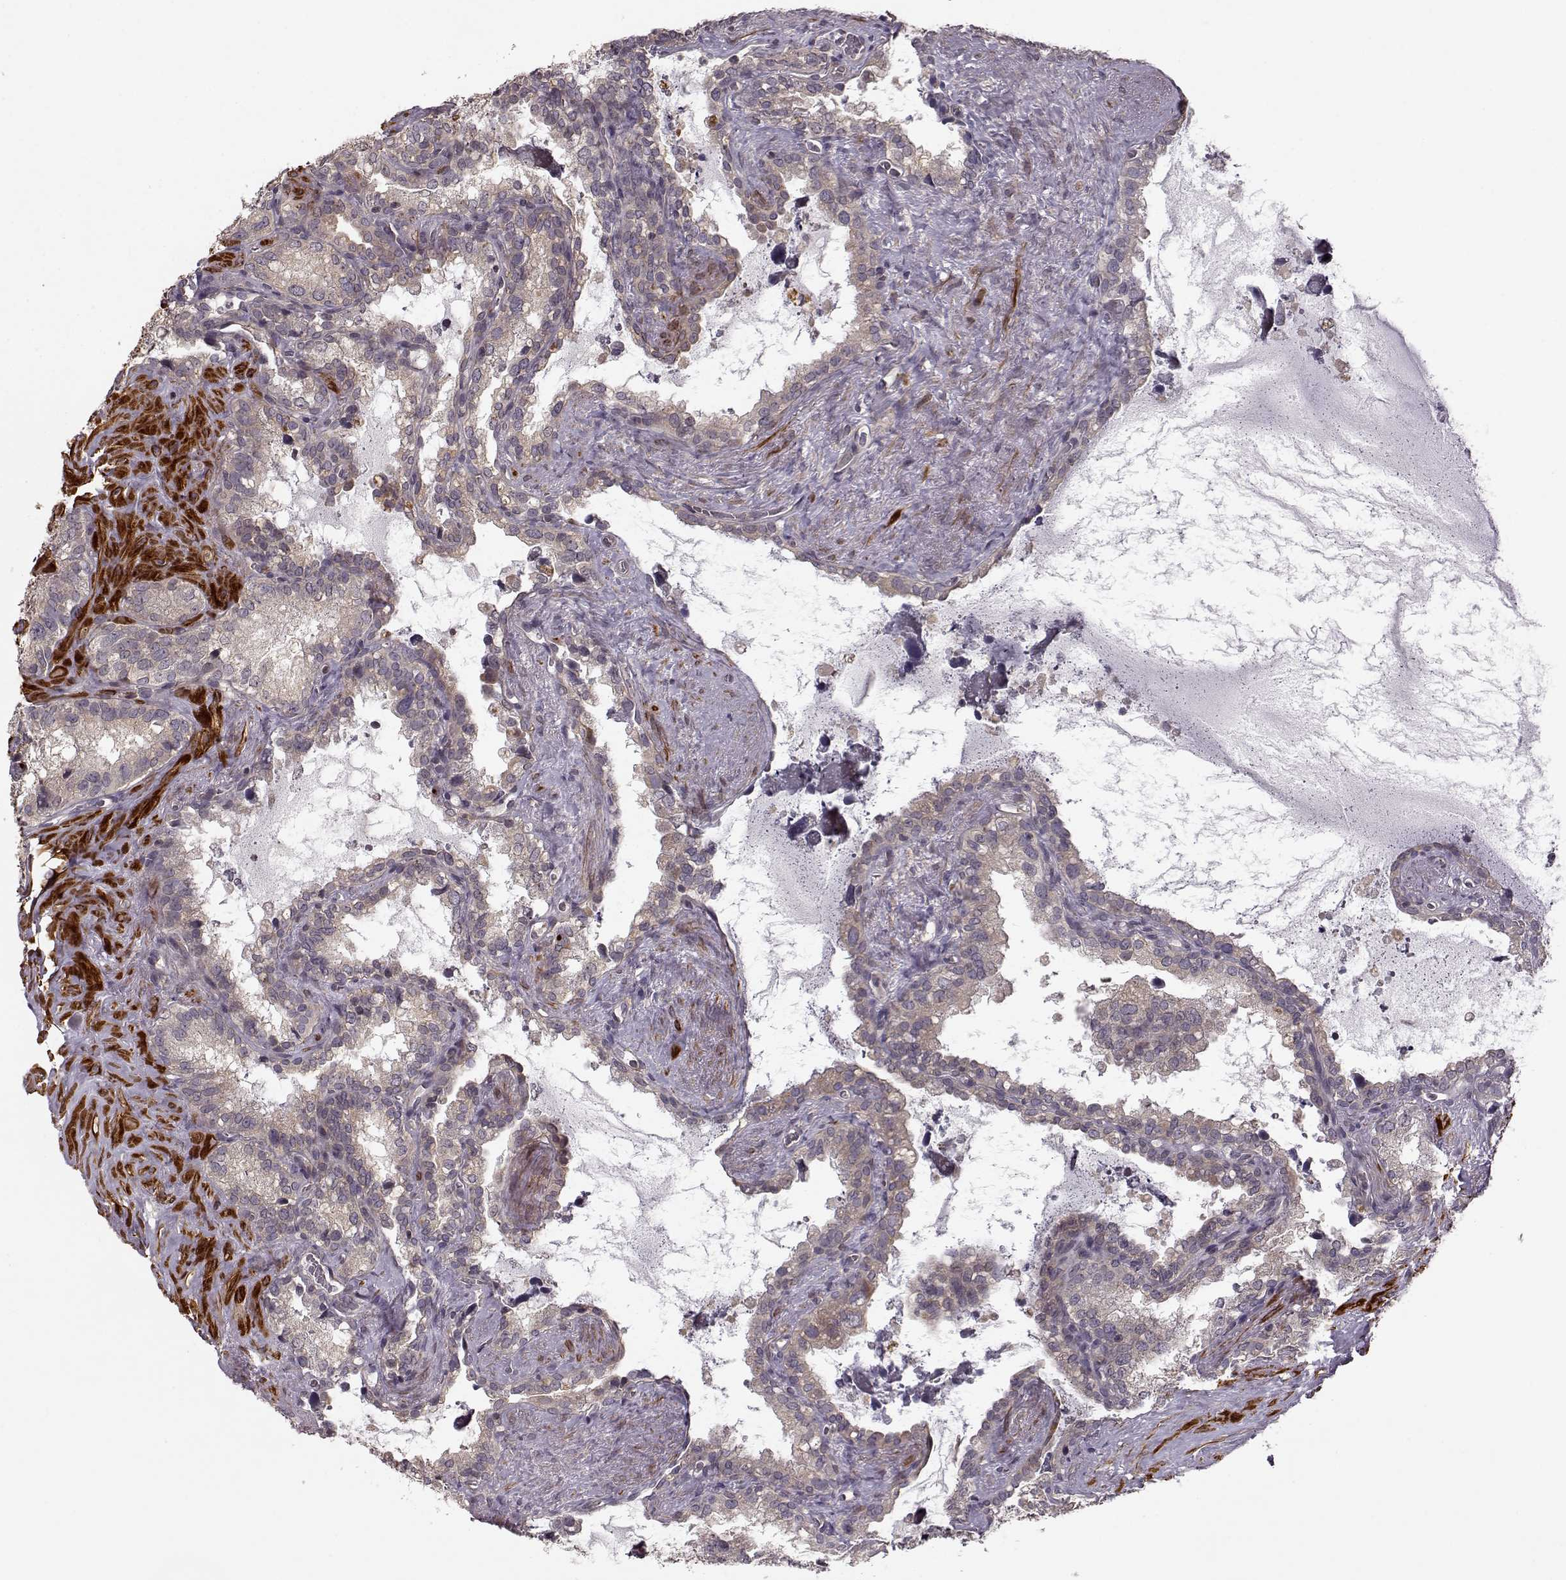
{"staining": {"intensity": "weak", "quantity": "<25%", "location": "cytoplasmic/membranous"}, "tissue": "seminal vesicle", "cell_type": "Glandular cells", "image_type": "normal", "snomed": [{"axis": "morphology", "description": "Normal tissue, NOS"}, {"axis": "topography", "description": "Seminal veicle"}], "caption": "IHC image of normal seminal vesicle stained for a protein (brown), which reveals no positivity in glandular cells.", "gene": "SLAIN2", "patient": {"sex": "male", "age": 71}}